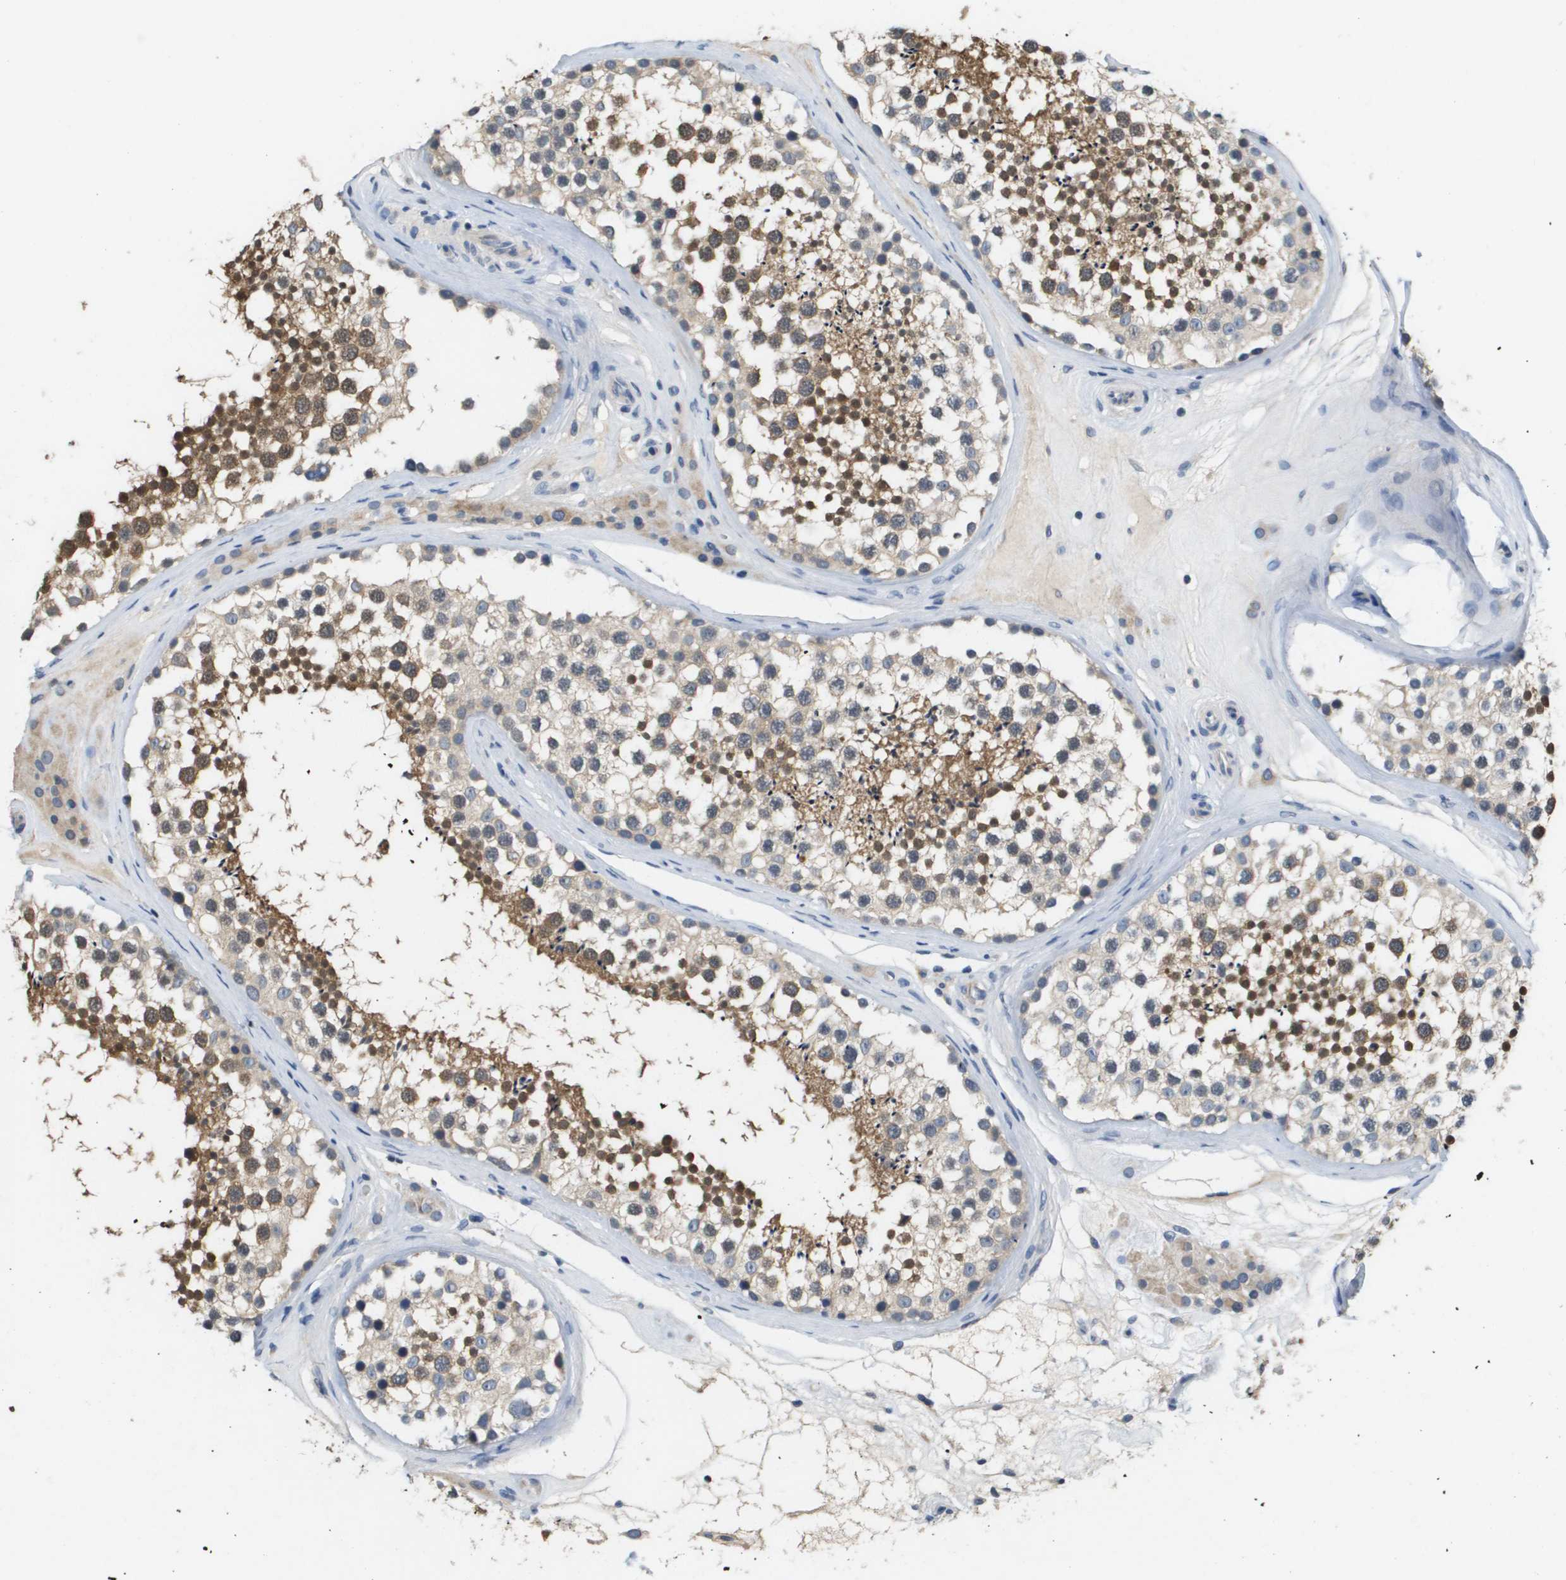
{"staining": {"intensity": "moderate", "quantity": "25%-75%", "location": "cytoplasmic/membranous"}, "tissue": "testis", "cell_type": "Cells in seminiferous ducts", "image_type": "normal", "snomed": [{"axis": "morphology", "description": "Normal tissue, NOS"}, {"axis": "topography", "description": "Testis"}], "caption": "About 25%-75% of cells in seminiferous ducts in unremarkable testis display moderate cytoplasmic/membranous protein positivity as visualized by brown immunohistochemical staining.", "gene": "CAPN11", "patient": {"sex": "male", "age": 46}}